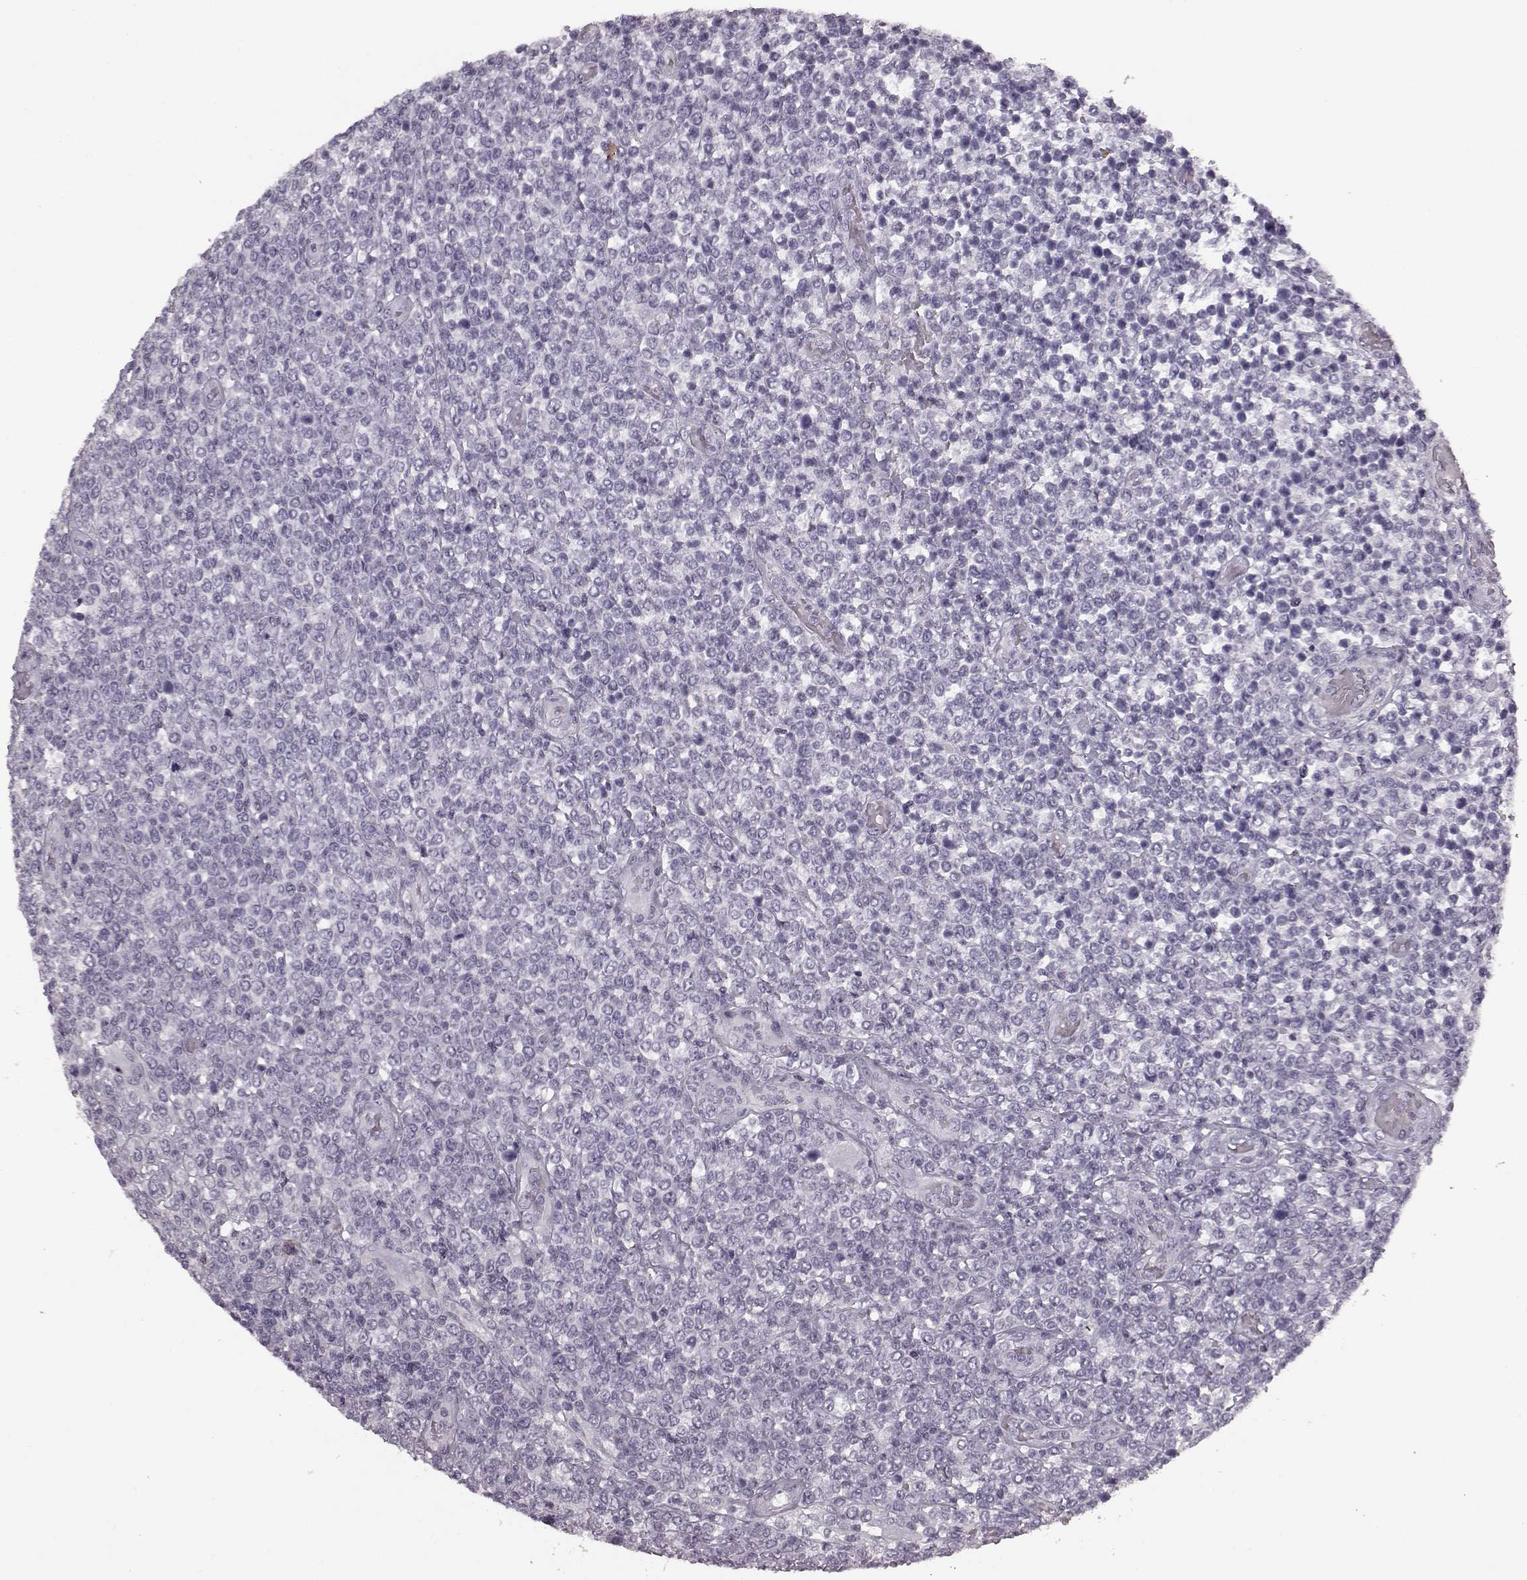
{"staining": {"intensity": "negative", "quantity": "none", "location": "none"}, "tissue": "lymphoma", "cell_type": "Tumor cells", "image_type": "cancer", "snomed": [{"axis": "morphology", "description": "Malignant lymphoma, non-Hodgkin's type, High grade"}, {"axis": "topography", "description": "Soft tissue"}], "caption": "An image of human lymphoma is negative for staining in tumor cells.", "gene": "PRPH2", "patient": {"sex": "female", "age": 56}}